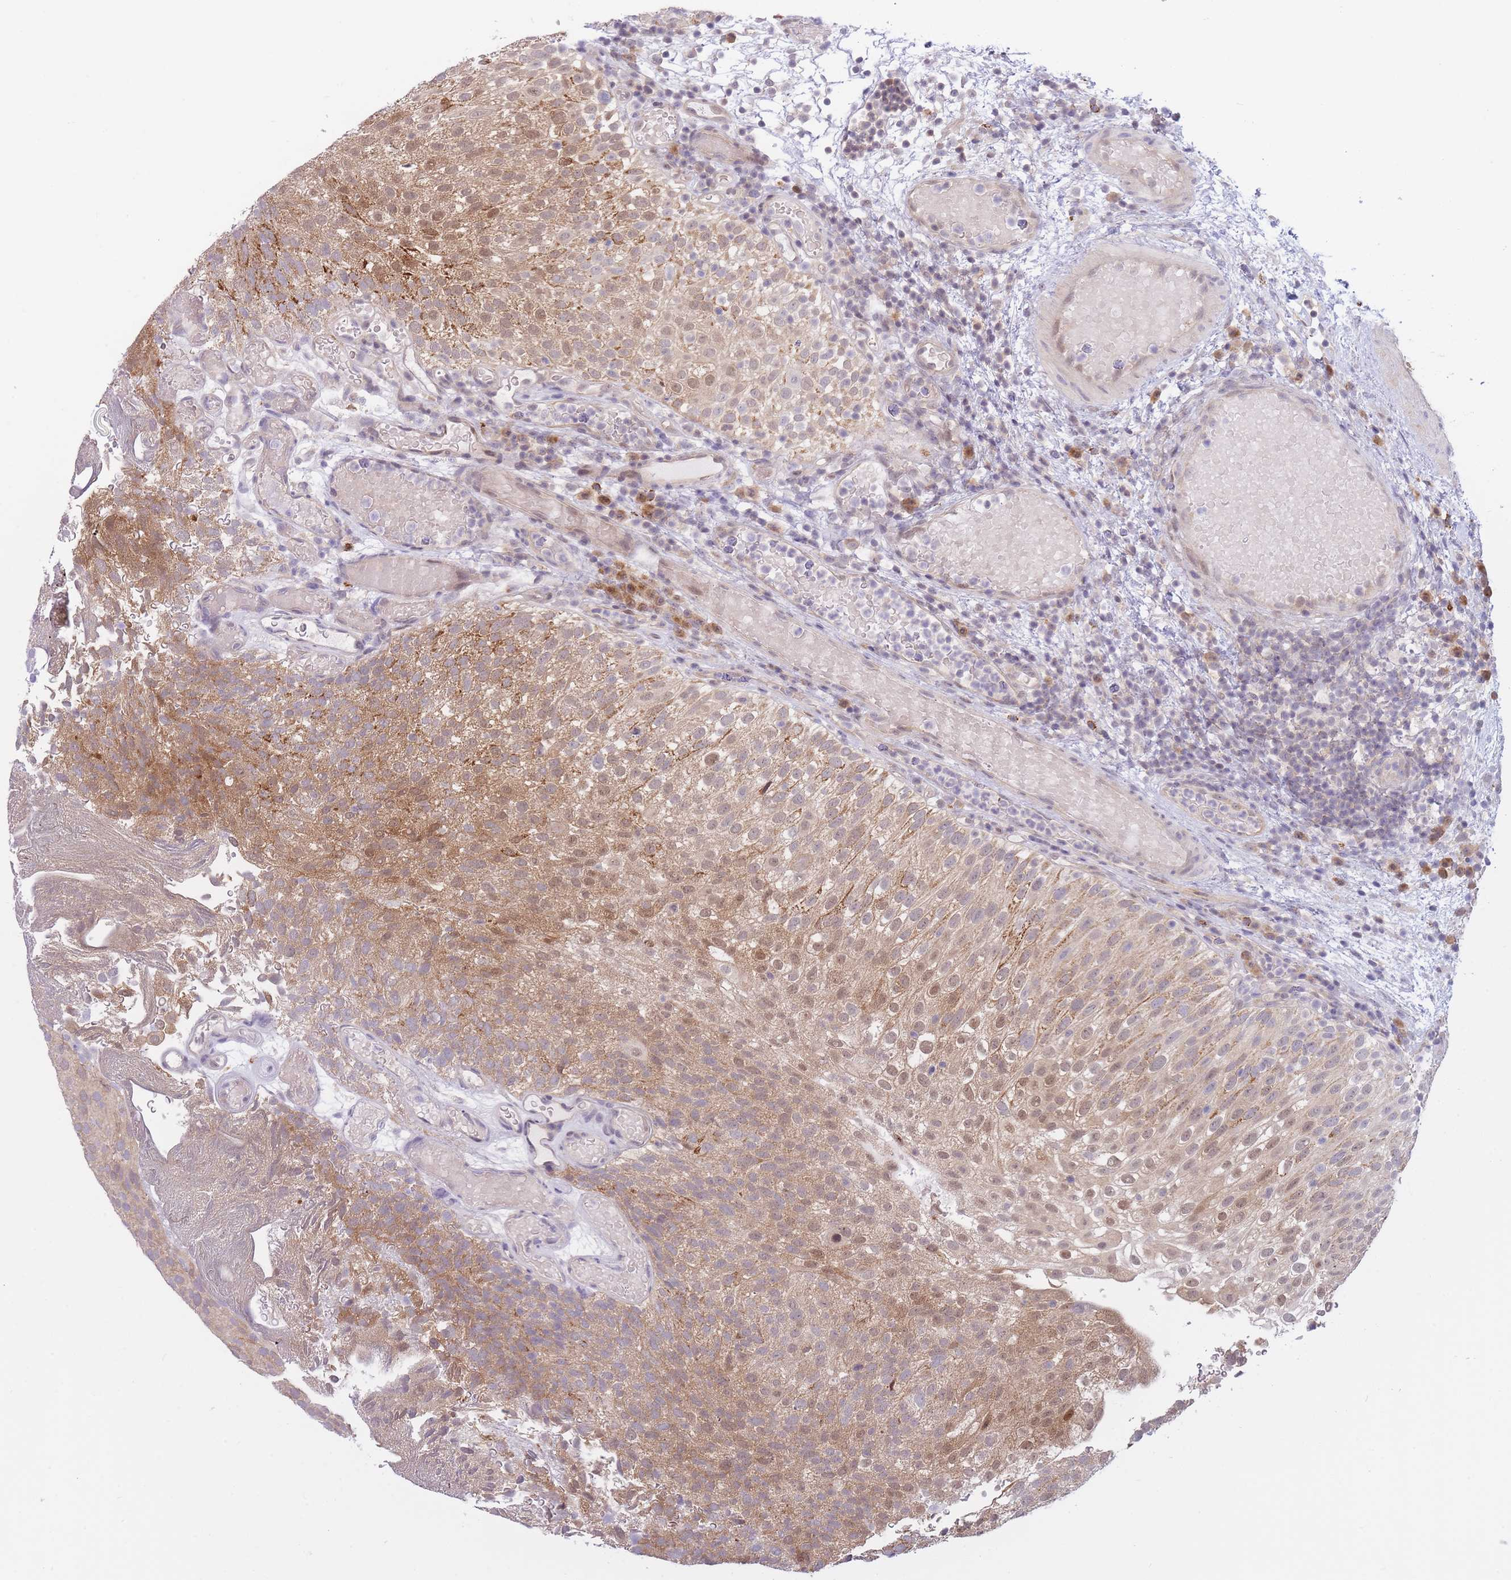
{"staining": {"intensity": "weak", "quantity": ">75%", "location": "cytoplasmic/membranous,nuclear"}, "tissue": "urothelial cancer", "cell_type": "Tumor cells", "image_type": "cancer", "snomed": [{"axis": "morphology", "description": "Urothelial carcinoma, Low grade"}, {"axis": "topography", "description": "Urinary bladder"}], "caption": "A micrograph showing weak cytoplasmic/membranous and nuclear positivity in about >75% of tumor cells in urothelial carcinoma (low-grade), as visualized by brown immunohistochemical staining.", "gene": "NSFL1C", "patient": {"sex": "male", "age": 78}}